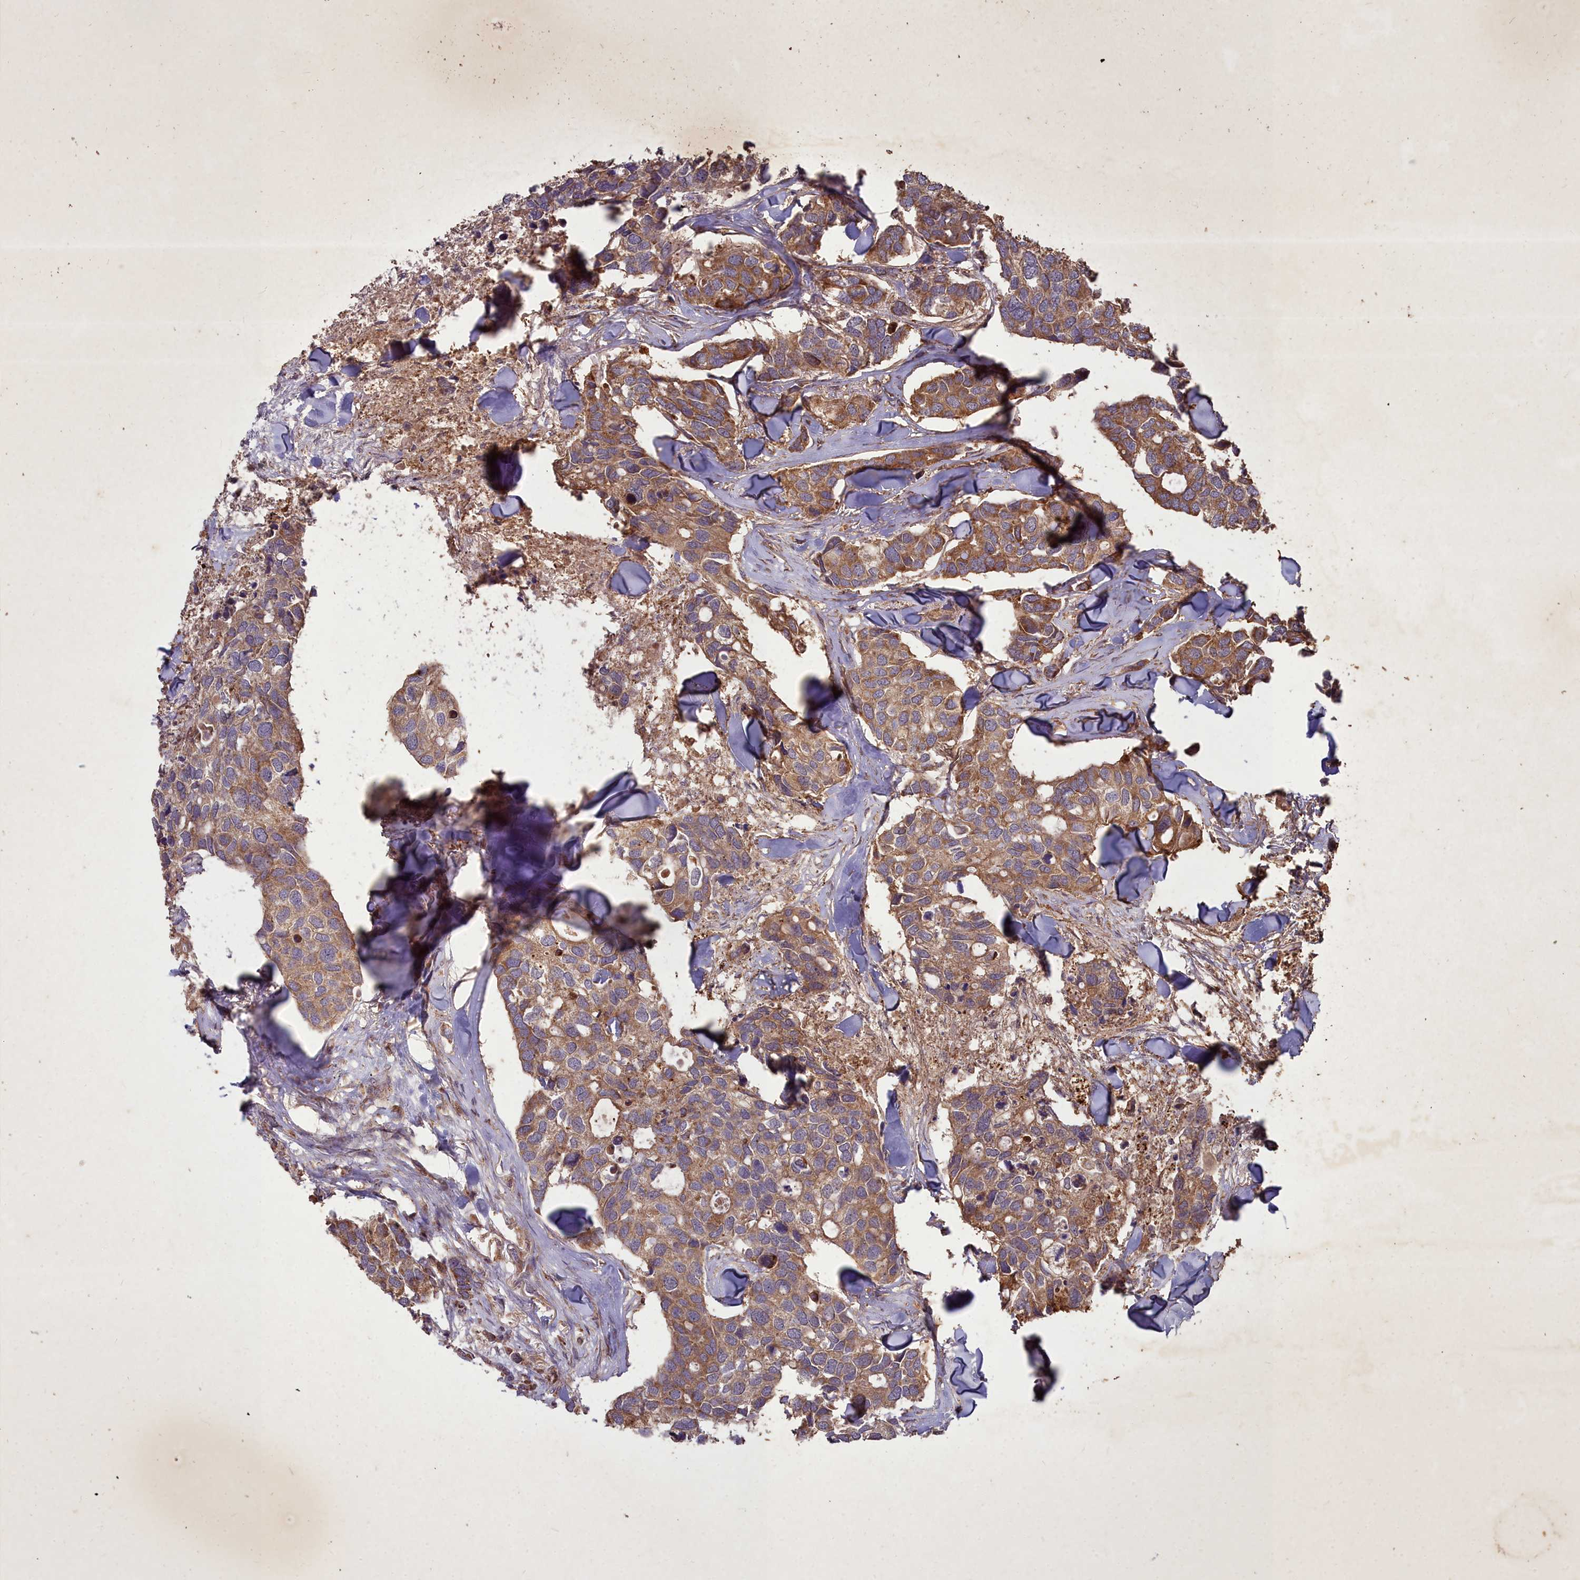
{"staining": {"intensity": "moderate", "quantity": ">75%", "location": "cytoplasmic/membranous"}, "tissue": "breast cancer", "cell_type": "Tumor cells", "image_type": "cancer", "snomed": [{"axis": "morphology", "description": "Duct carcinoma"}, {"axis": "topography", "description": "Breast"}], "caption": "A high-resolution histopathology image shows immunohistochemistry staining of intraductal carcinoma (breast), which displays moderate cytoplasmic/membranous expression in about >75% of tumor cells.", "gene": "COX11", "patient": {"sex": "female", "age": 83}}